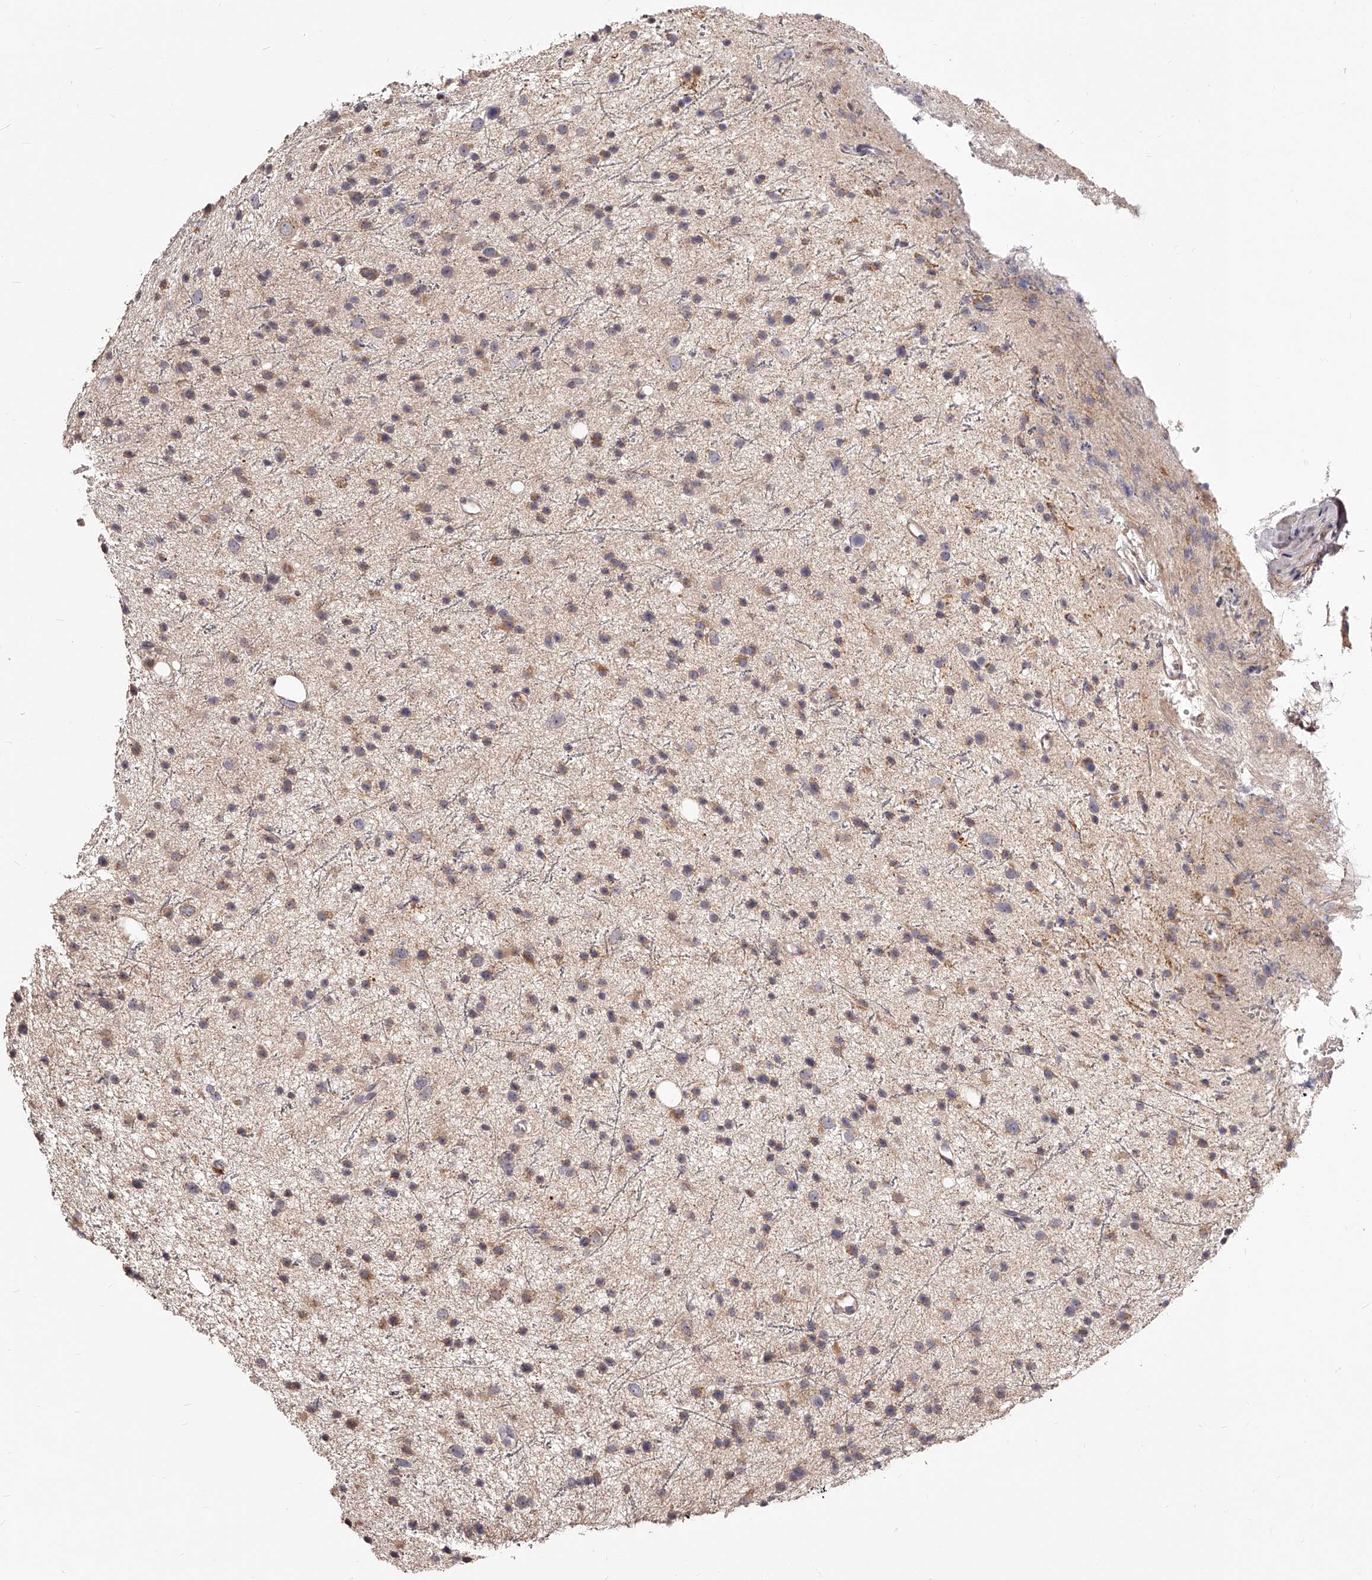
{"staining": {"intensity": "weak", "quantity": "25%-75%", "location": "cytoplasmic/membranous"}, "tissue": "glioma", "cell_type": "Tumor cells", "image_type": "cancer", "snomed": [{"axis": "morphology", "description": "Glioma, malignant, Low grade"}, {"axis": "topography", "description": "Cerebral cortex"}], "caption": "Malignant low-grade glioma was stained to show a protein in brown. There is low levels of weak cytoplasmic/membranous expression in about 25%-75% of tumor cells. Nuclei are stained in blue.", "gene": "ZNF502", "patient": {"sex": "female", "age": 39}}